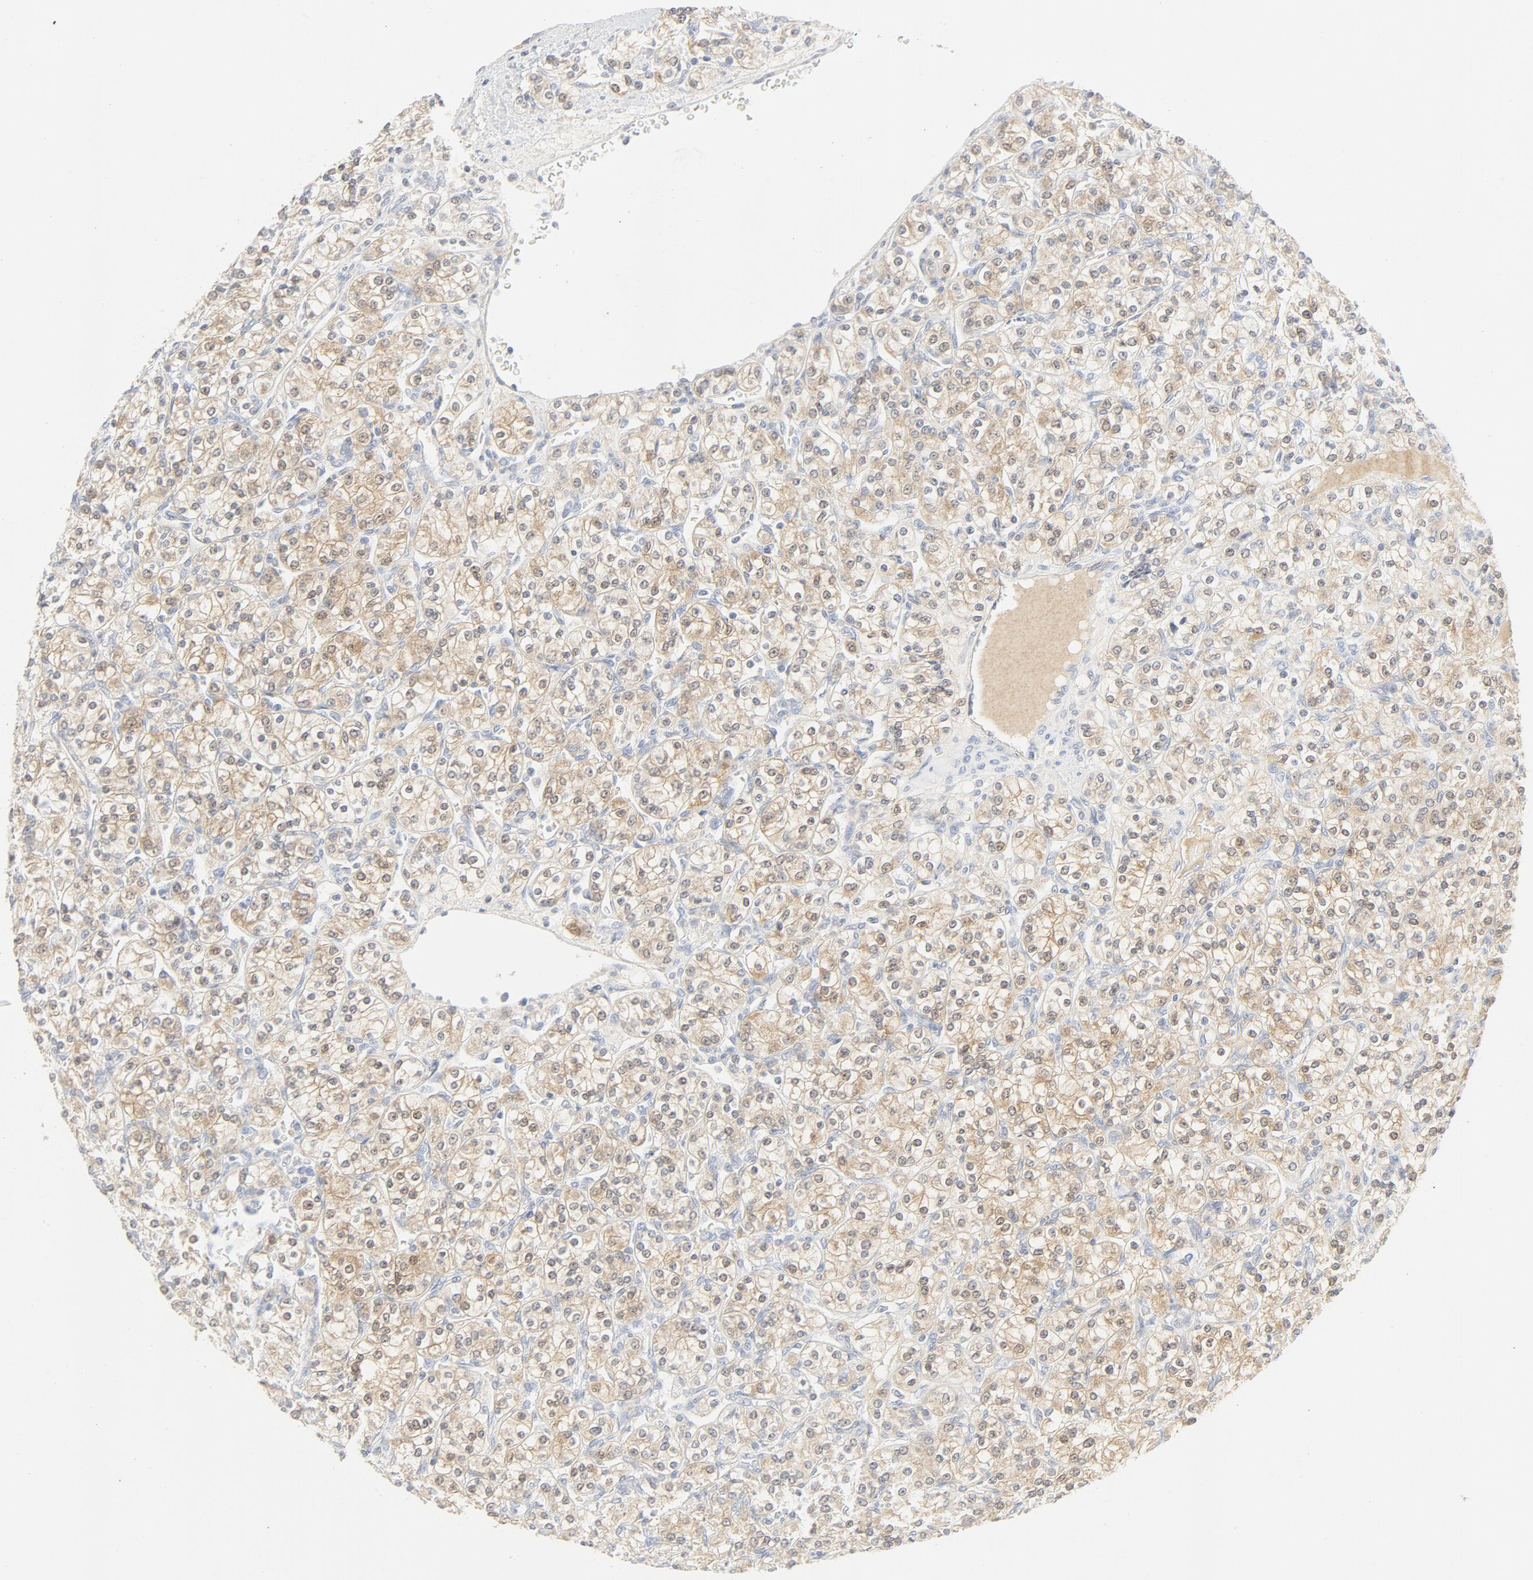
{"staining": {"intensity": "moderate", "quantity": ">75%", "location": "cytoplasmic/membranous"}, "tissue": "renal cancer", "cell_type": "Tumor cells", "image_type": "cancer", "snomed": [{"axis": "morphology", "description": "Adenocarcinoma, NOS"}, {"axis": "topography", "description": "Kidney"}], "caption": "Immunohistochemical staining of human renal cancer (adenocarcinoma) displays medium levels of moderate cytoplasmic/membranous protein staining in approximately >75% of tumor cells.", "gene": "PGM1", "patient": {"sex": "male", "age": 77}}